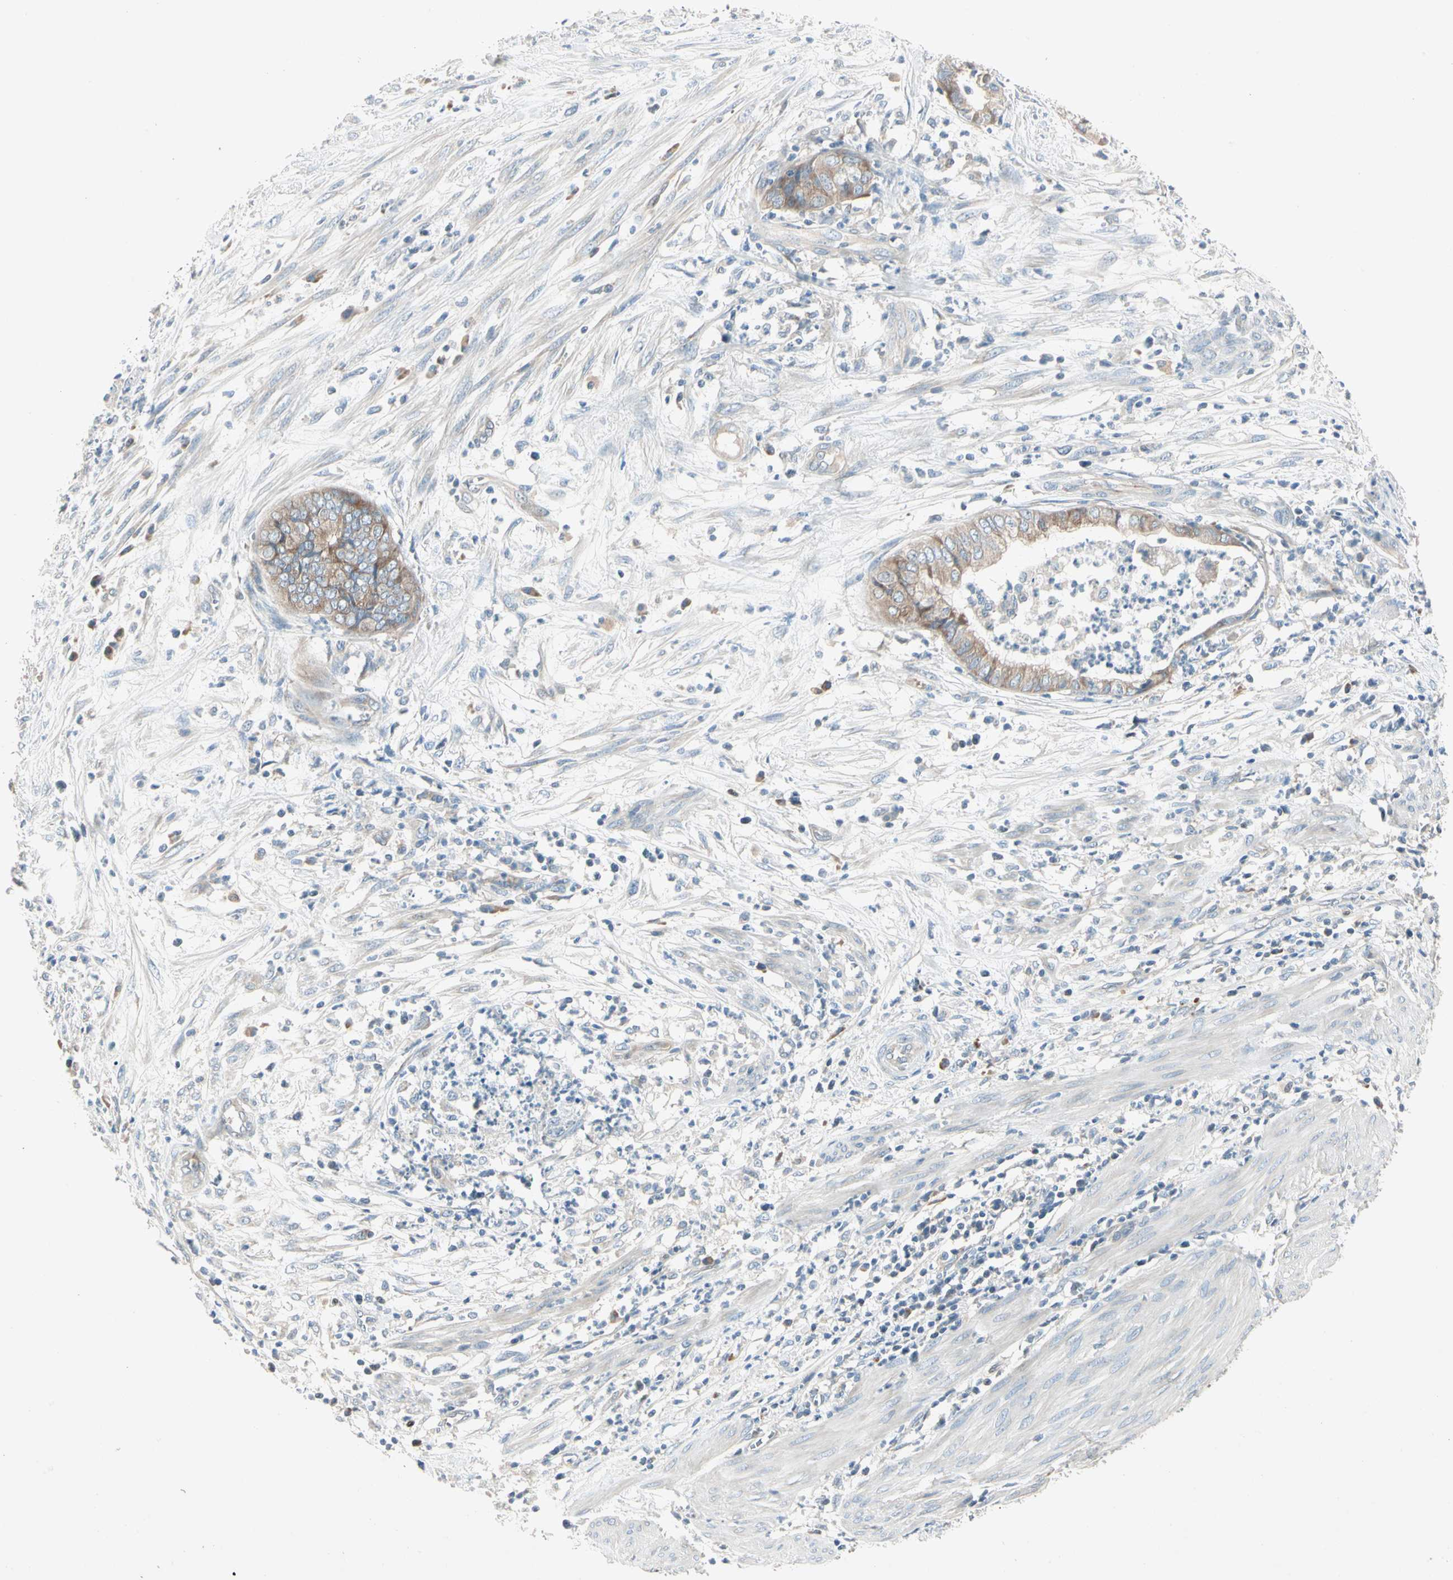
{"staining": {"intensity": "moderate", "quantity": ">75%", "location": "cytoplasmic/membranous"}, "tissue": "endometrial cancer", "cell_type": "Tumor cells", "image_type": "cancer", "snomed": [{"axis": "morphology", "description": "Necrosis, NOS"}, {"axis": "morphology", "description": "Adenocarcinoma, NOS"}, {"axis": "topography", "description": "Endometrium"}], "caption": "A photomicrograph of endometrial cancer stained for a protein reveals moderate cytoplasmic/membranous brown staining in tumor cells.", "gene": "IL1R1", "patient": {"sex": "female", "age": 79}}